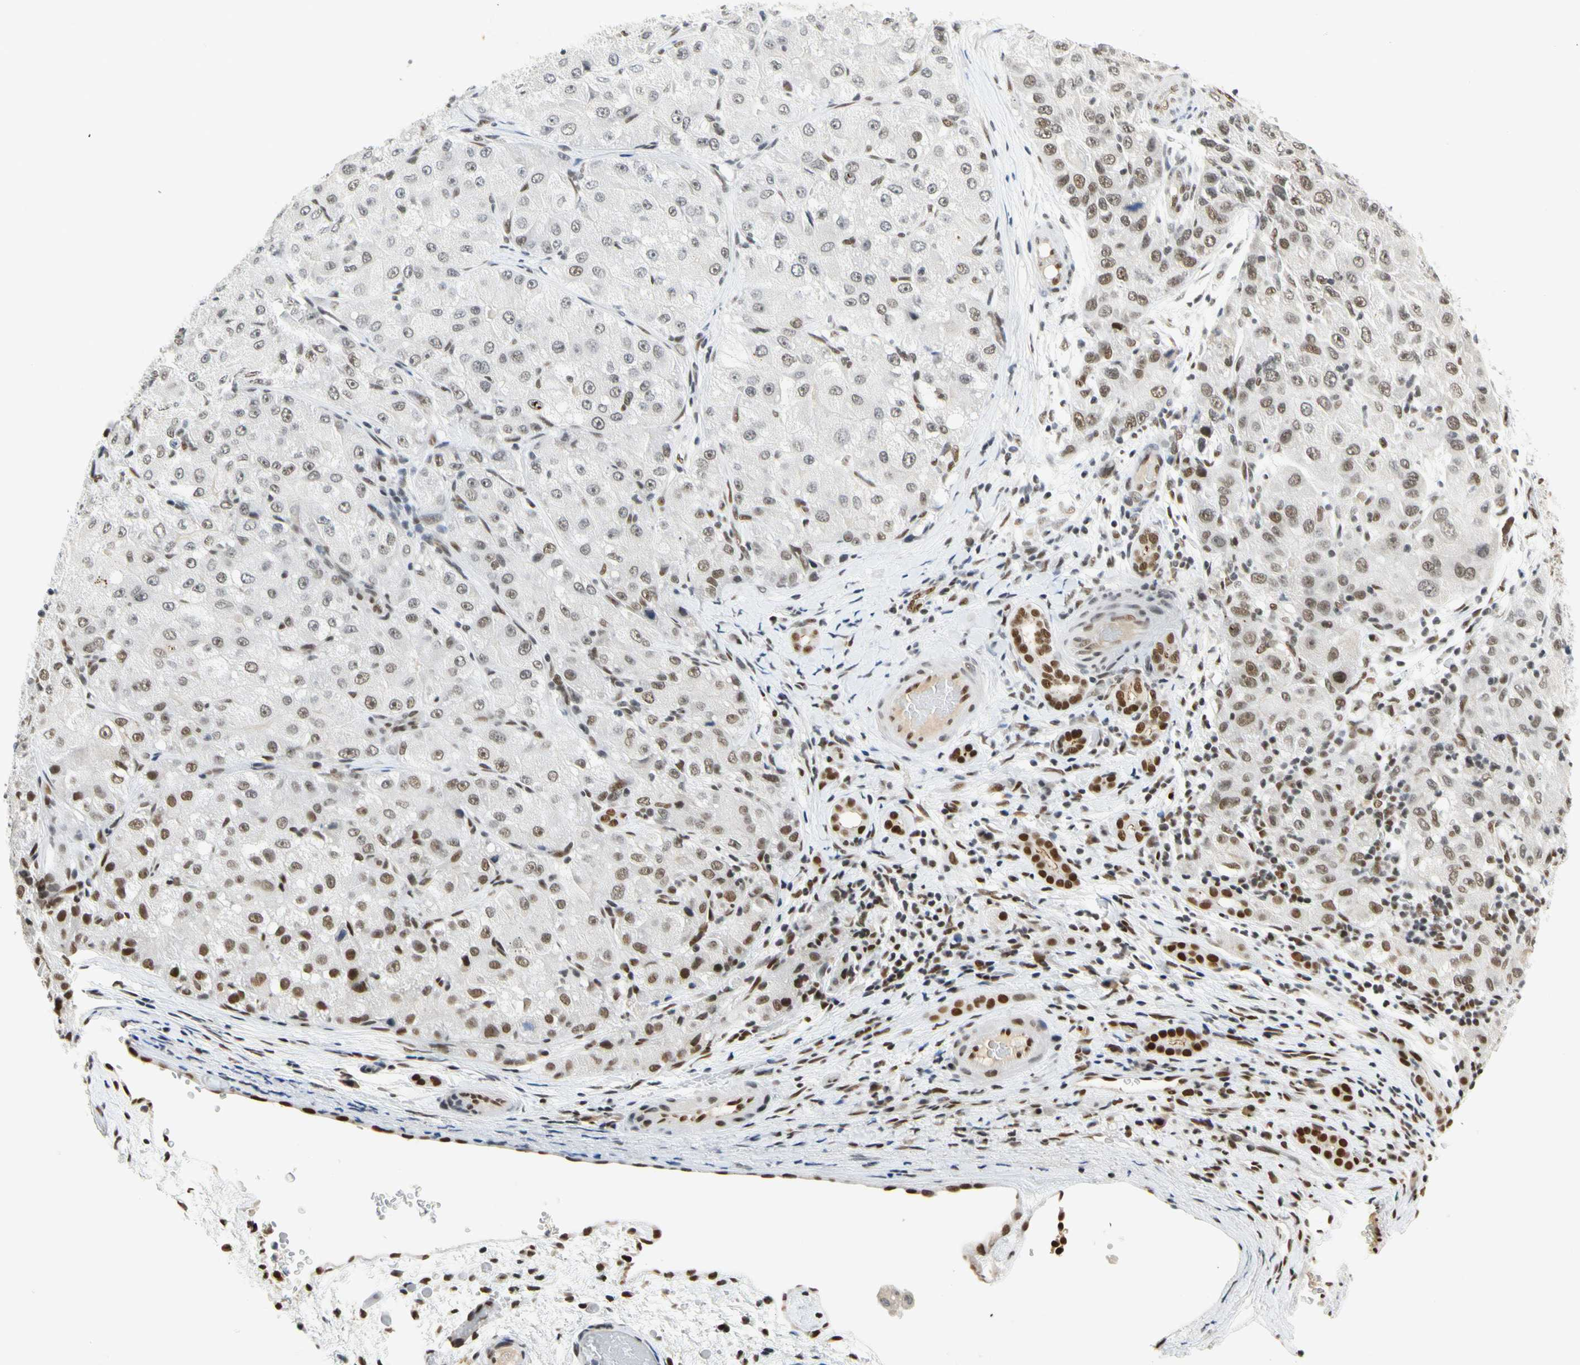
{"staining": {"intensity": "moderate", "quantity": "25%-75%", "location": "nuclear"}, "tissue": "liver cancer", "cell_type": "Tumor cells", "image_type": "cancer", "snomed": [{"axis": "morphology", "description": "Carcinoma, Hepatocellular, NOS"}, {"axis": "topography", "description": "Liver"}], "caption": "Liver cancer (hepatocellular carcinoma) stained for a protein demonstrates moderate nuclear positivity in tumor cells. (Stains: DAB in brown, nuclei in blue, Microscopy: brightfield microscopy at high magnification).", "gene": "ZSCAN16", "patient": {"sex": "male", "age": 80}}